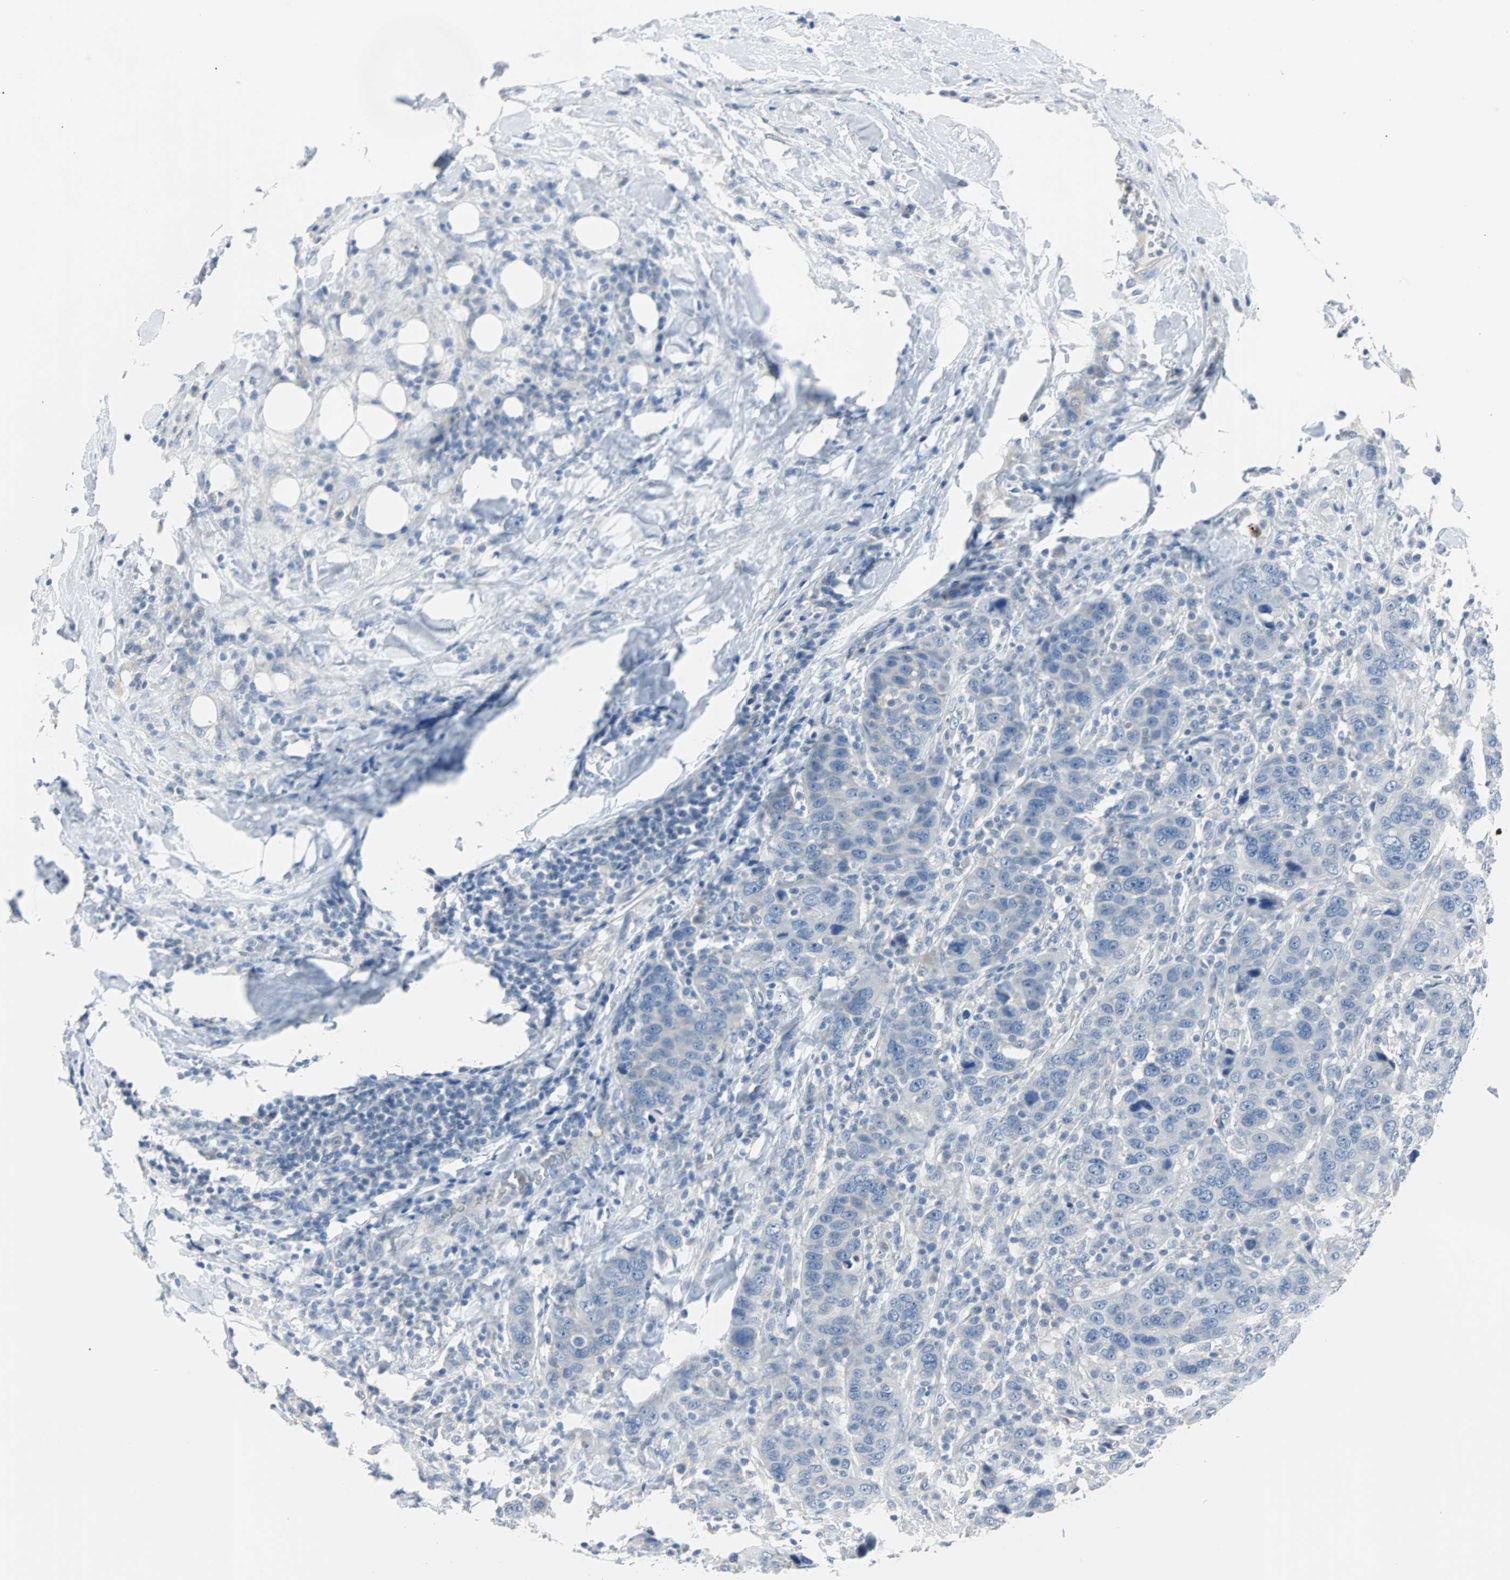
{"staining": {"intensity": "negative", "quantity": "none", "location": "none"}, "tissue": "breast cancer", "cell_type": "Tumor cells", "image_type": "cancer", "snomed": [{"axis": "morphology", "description": "Duct carcinoma"}, {"axis": "topography", "description": "Breast"}], "caption": "Immunohistochemical staining of human breast intraductal carcinoma displays no significant positivity in tumor cells. (DAB immunohistochemistry (IHC), high magnification).", "gene": "RASA1", "patient": {"sex": "female", "age": 37}}